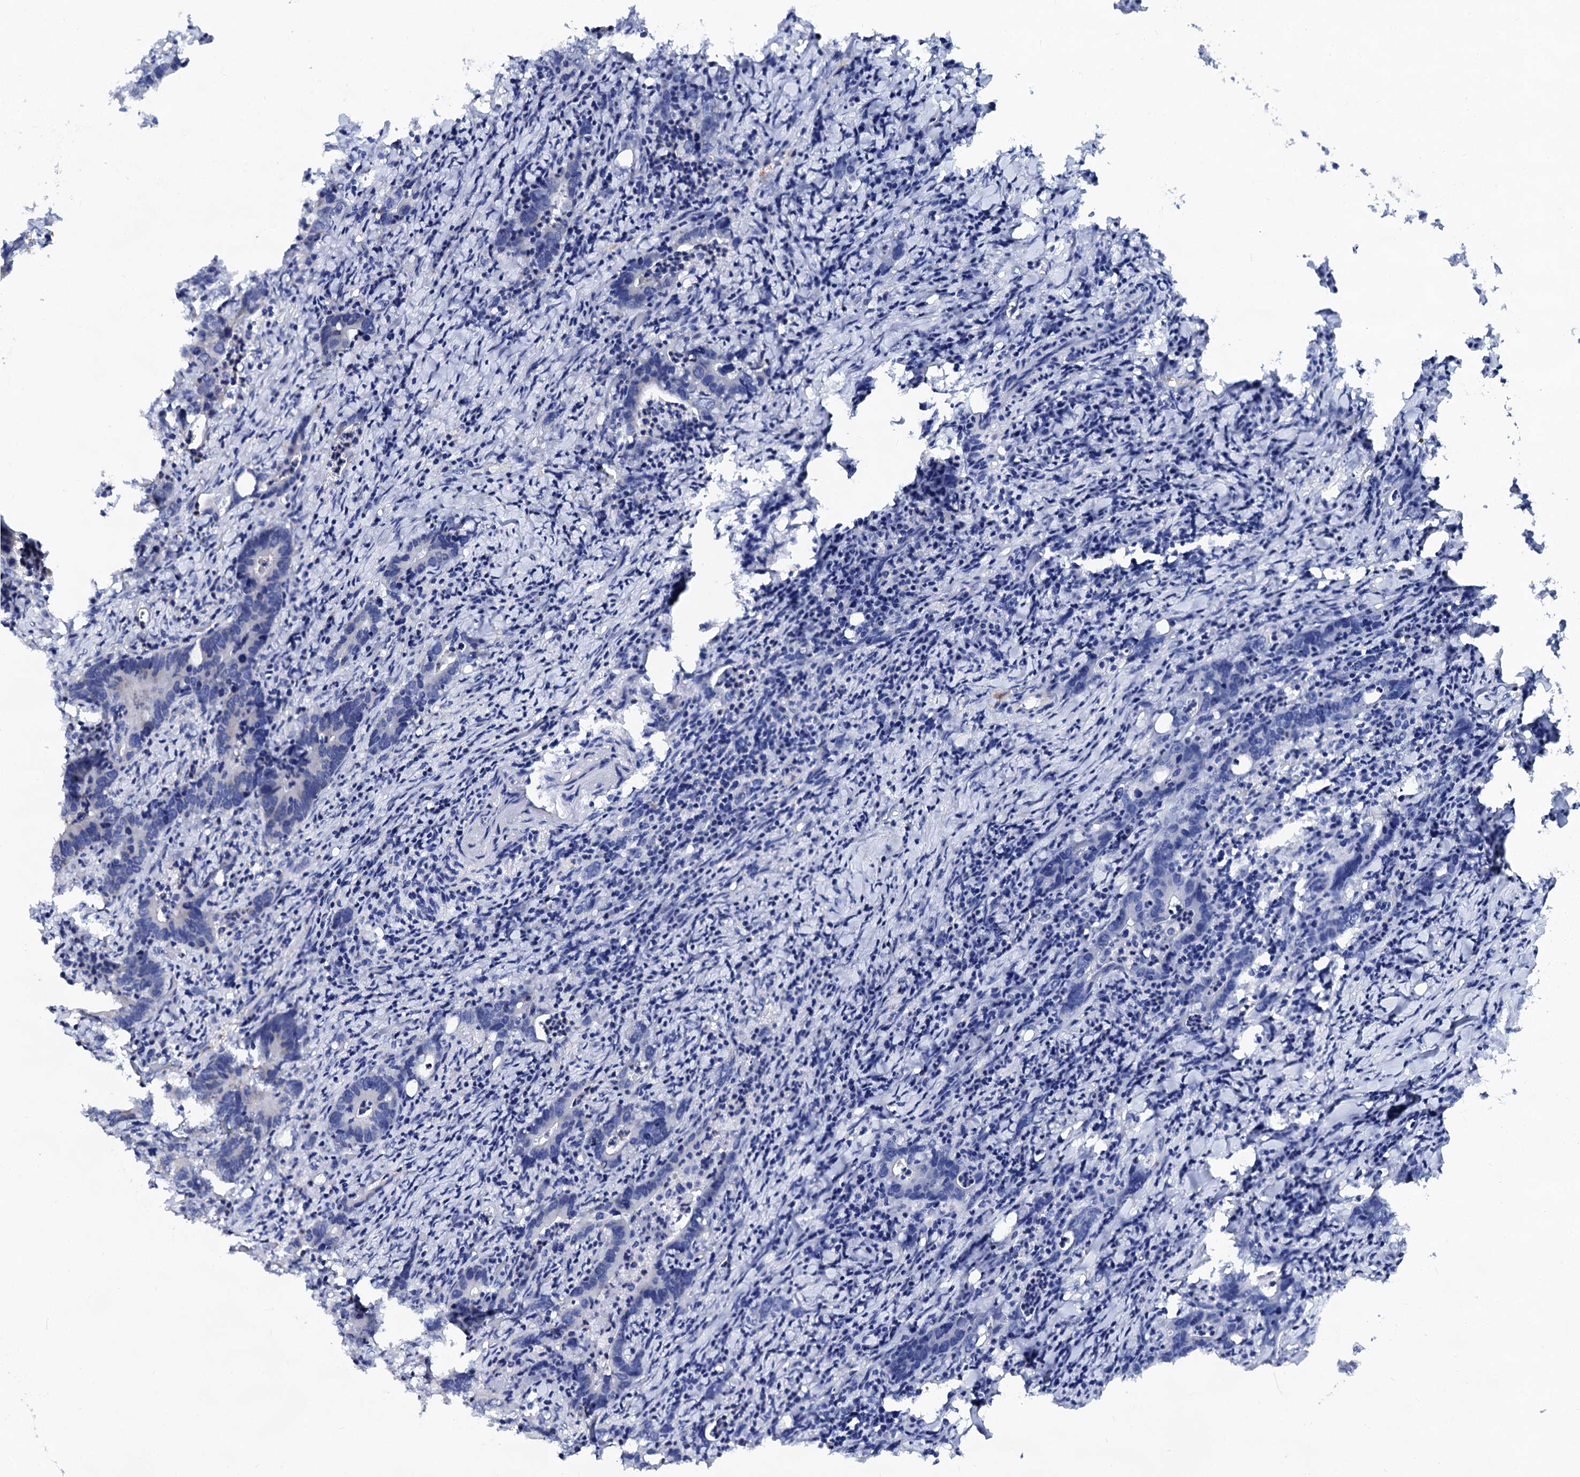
{"staining": {"intensity": "negative", "quantity": "none", "location": "none"}, "tissue": "colorectal cancer", "cell_type": "Tumor cells", "image_type": "cancer", "snomed": [{"axis": "morphology", "description": "Adenocarcinoma, NOS"}, {"axis": "topography", "description": "Colon"}], "caption": "Photomicrograph shows no significant protein expression in tumor cells of colorectal cancer.", "gene": "CAPRIN2", "patient": {"sex": "female", "age": 75}}